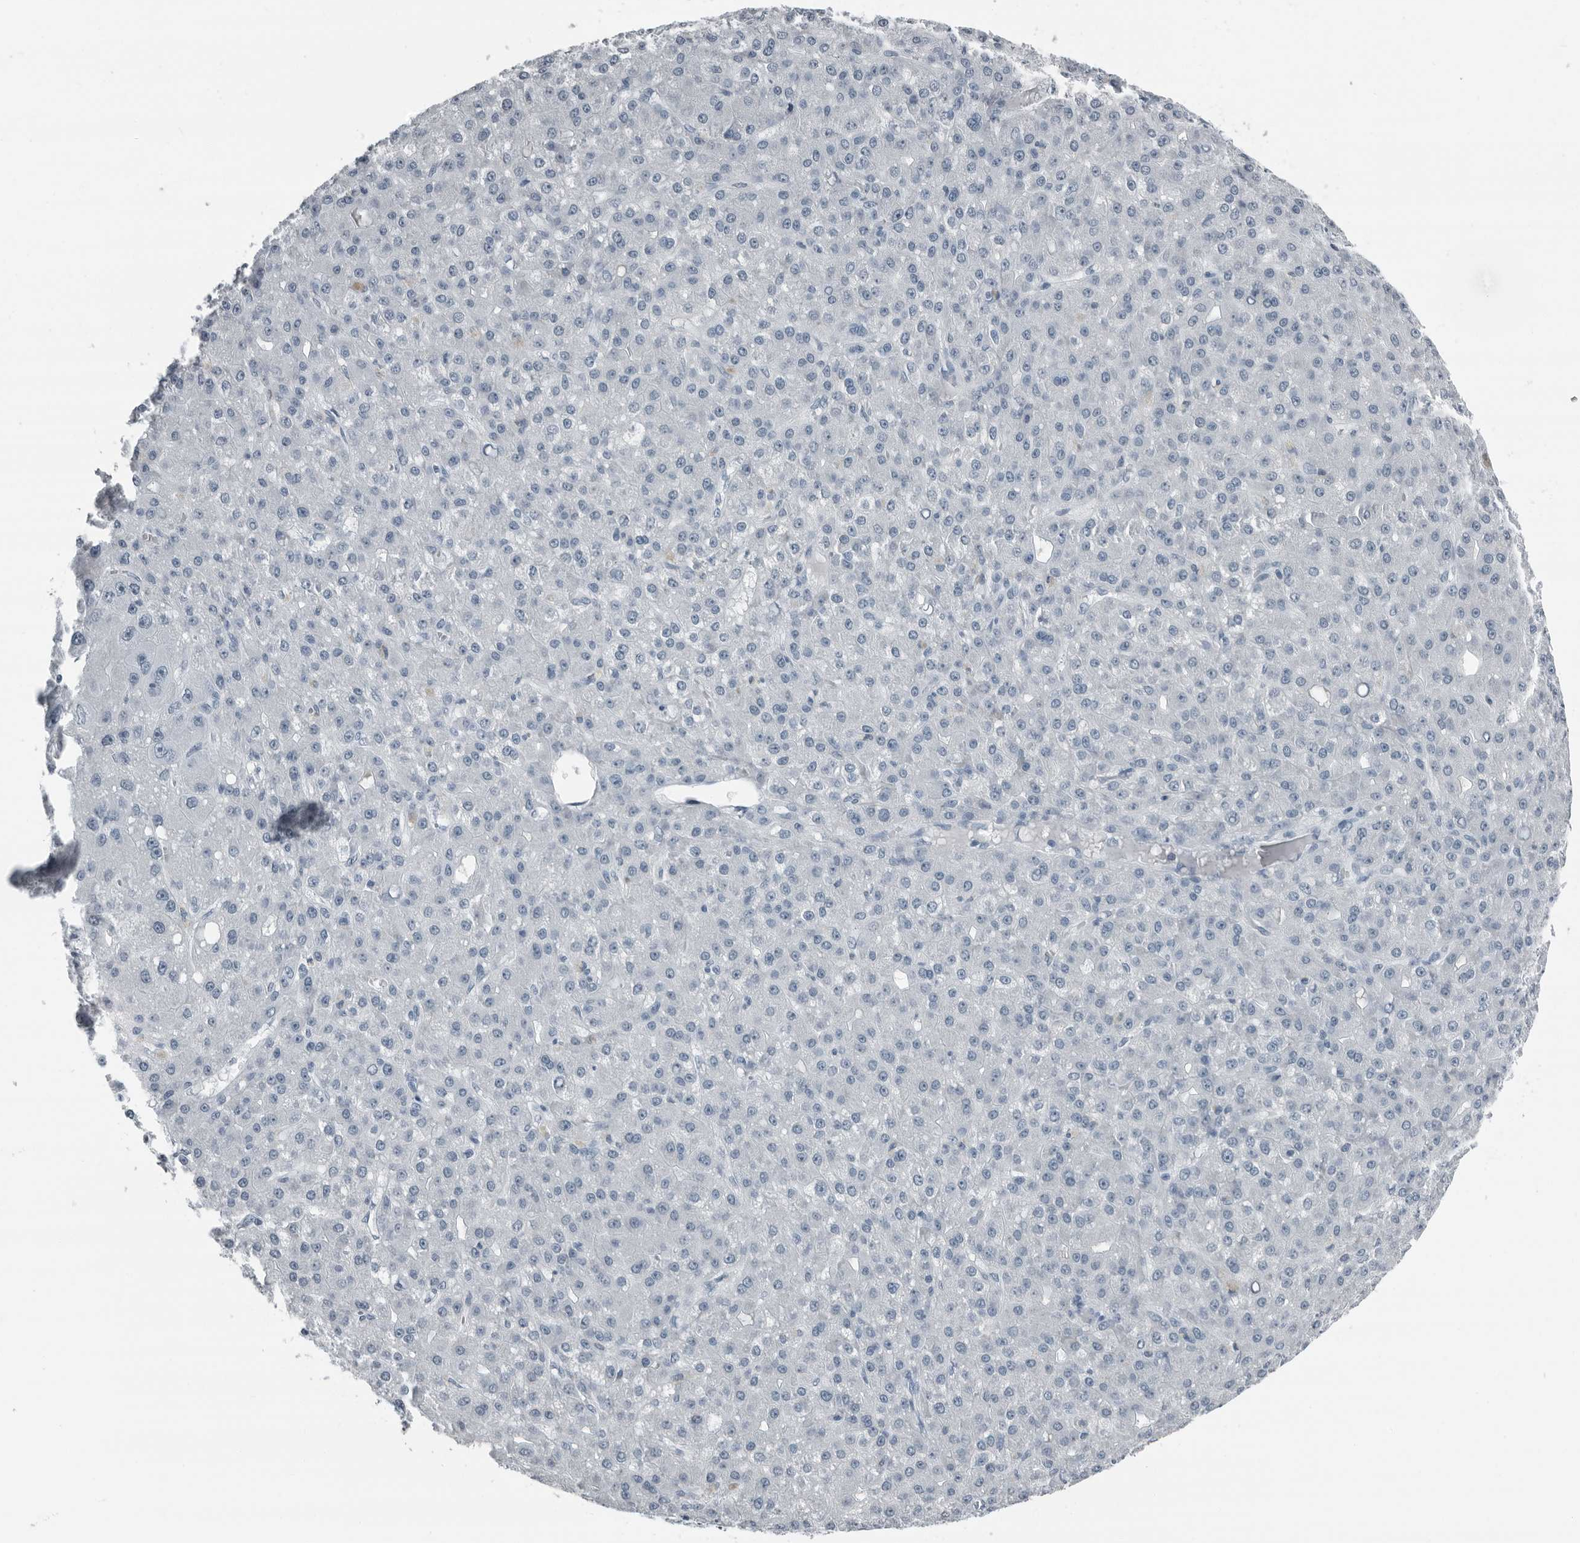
{"staining": {"intensity": "negative", "quantity": "none", "location": "none"}, "tissue": "liver cancer", "cell_type": "Tumor cells", "image_type": "cancer", "snomed": [{"axis": "morphology", "description": "Carcinoma, Hepatocellular, NOS"}, {"axis": "topography", "description": "Liver"}], "caption": "The image exhibits no significant positivity in tumor cells of liver cancer (hepatocellular carcinoma).", "gene": "PRSS1", "patient": {"sex": "male", "age": 67}}